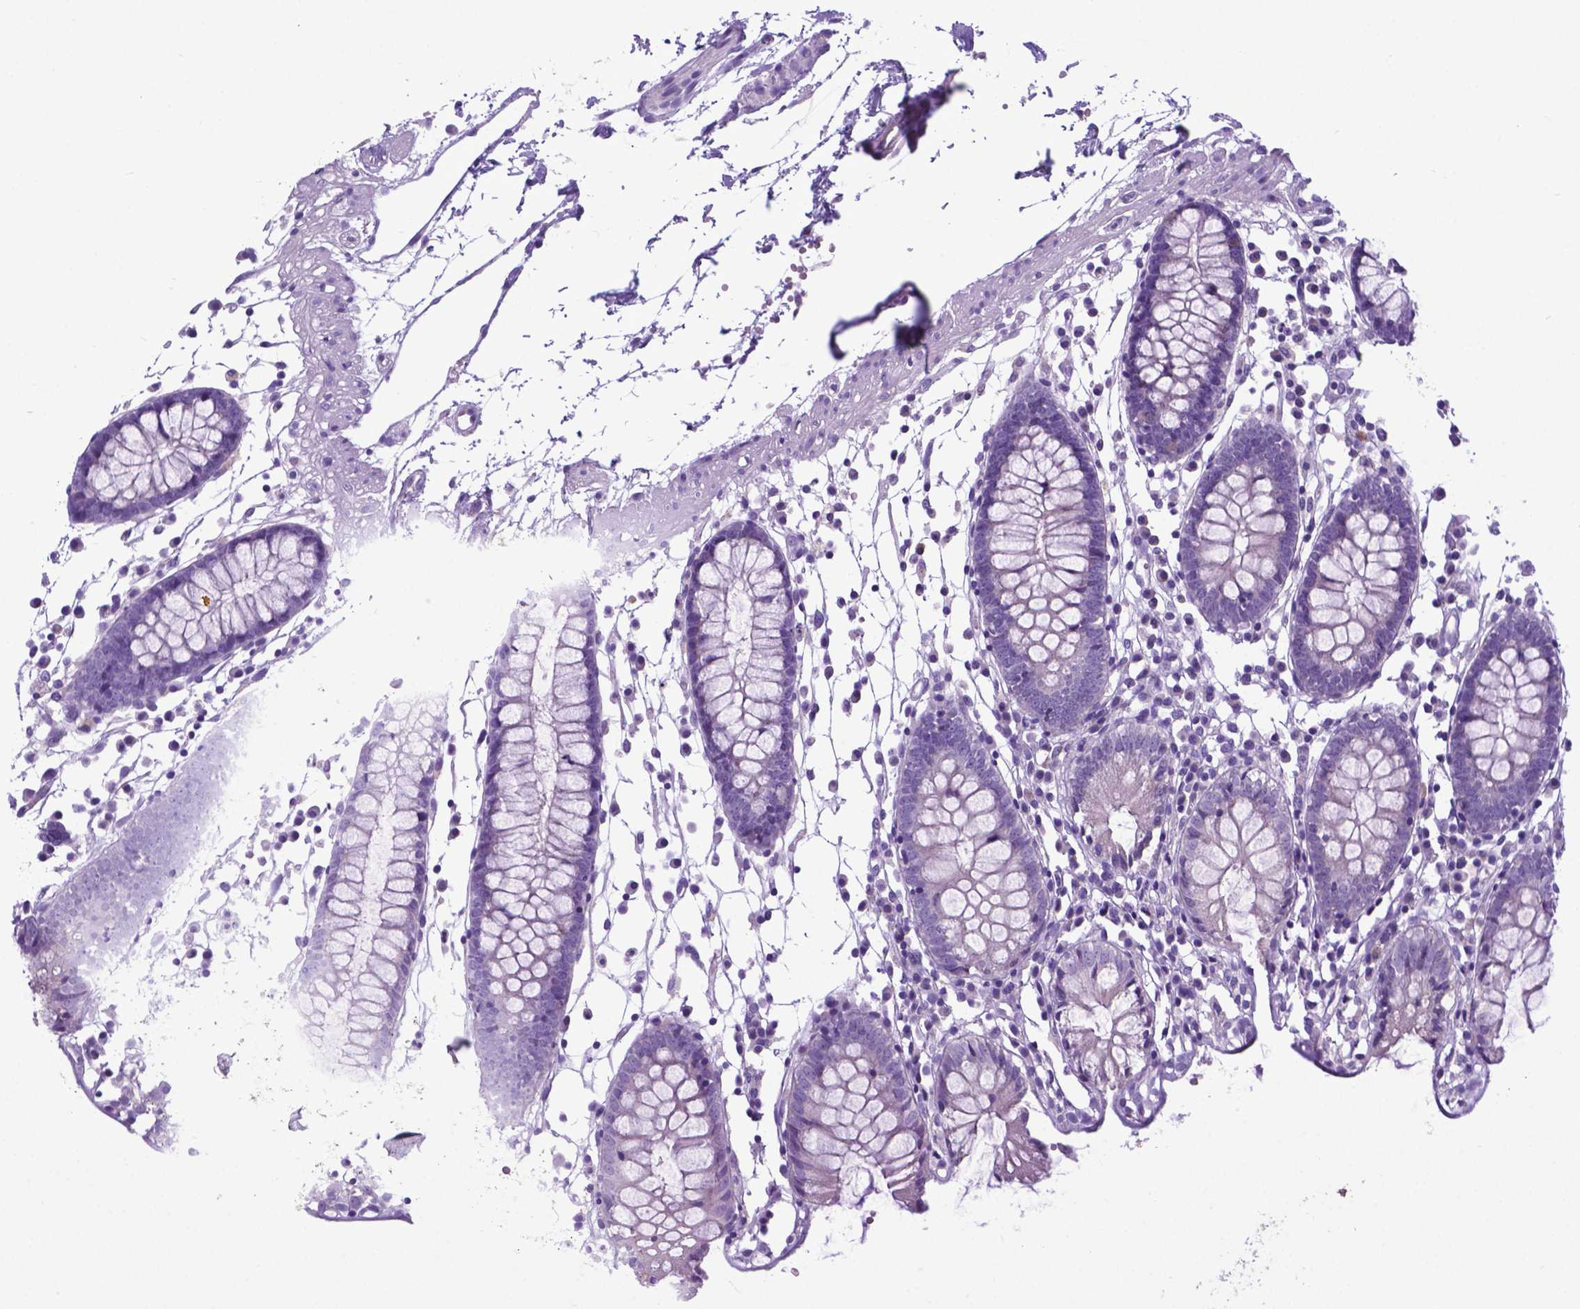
{"staining": {"intensity": "negative", "quantity": "none", "location": "none"}, "tissue": "colon", "cell_type": "Endothelial cells", "image_type": "normal", "snomed": [{"axis": "morphology", "description": "Normal tissue, NOS"}, {"axis": "morphology", "description": "Adenocarcinoma, NOS"}, {"axis": "topography", "description": "Colon"}], "caption": "Colon was stained to show a protein in brown. There is no significant positivity in endothelial cells. (Immunohistochemistry, brightfield microscopy, high magnification).", "gene": "ADRA2B", "patient": {"sex": "male", "age": 83}}